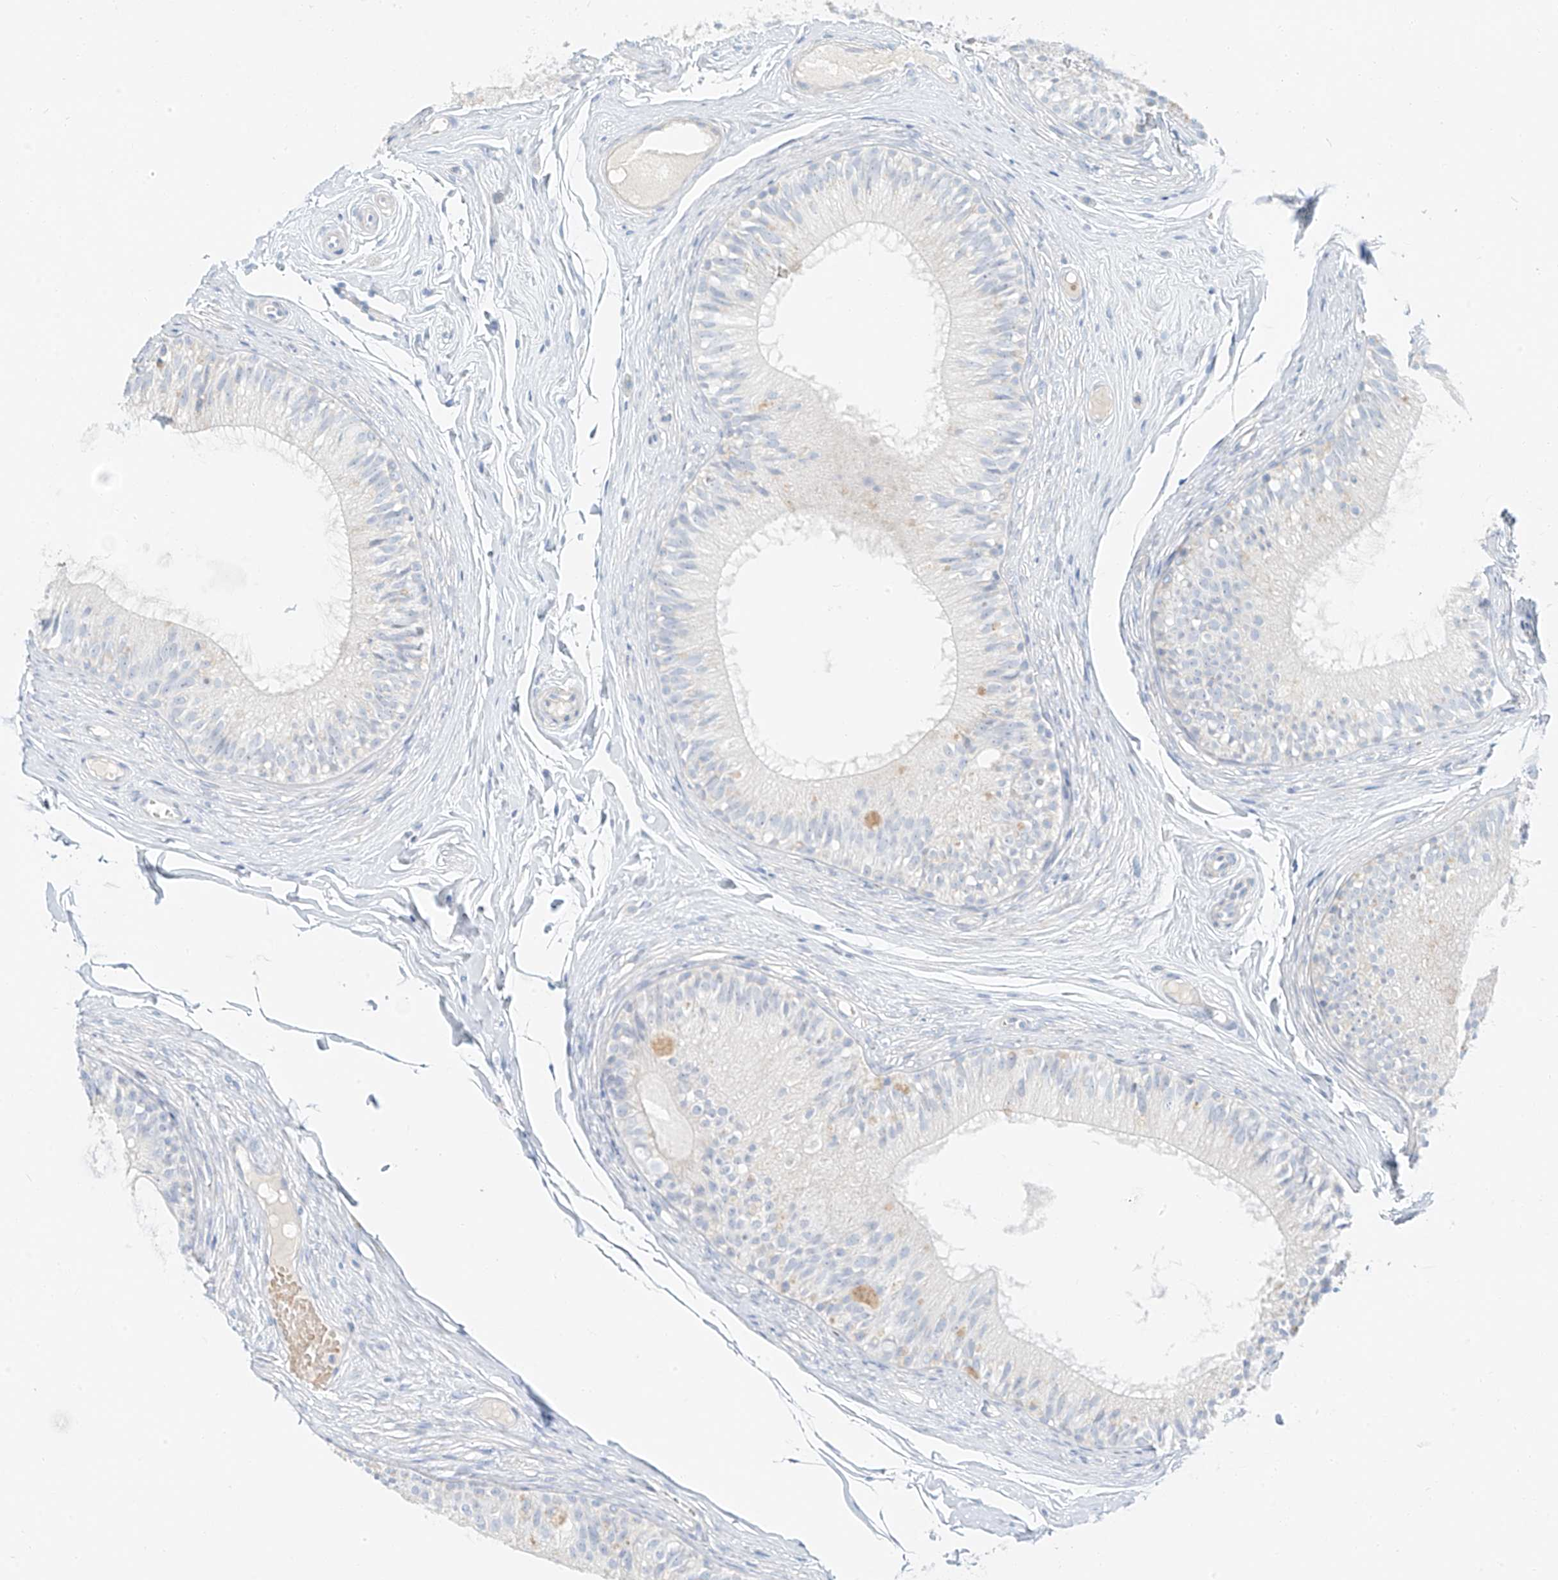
{"staining": {"intensity": "negative", "quantity": "none", "location": "none"}, "tissue": "epididymis", "cell_type": "Glandular cells", "image_type": "normal", "snomed": [{"axis": "morphology", "description": "Normal tissue, NOS"}, {"axis": "morphology", "description": "Seminoma in situ"}, {"axis": "topography", "description": "Testis"}, {"axis": "topography", "description": "Epididymis"}], "caption": "DAB (3,3'-diaminobenzidine) immunohistochemical staining of unremarkable human epididymis reveals no significant positivity in glandular cells. (DAB (3,3'-diaminobenzidine) immunohistochemistry (IHC) visualized using brightfield microscopy, high magnification).", "gene": "PGC", "patient": {"sex": "male", "age": 28}}